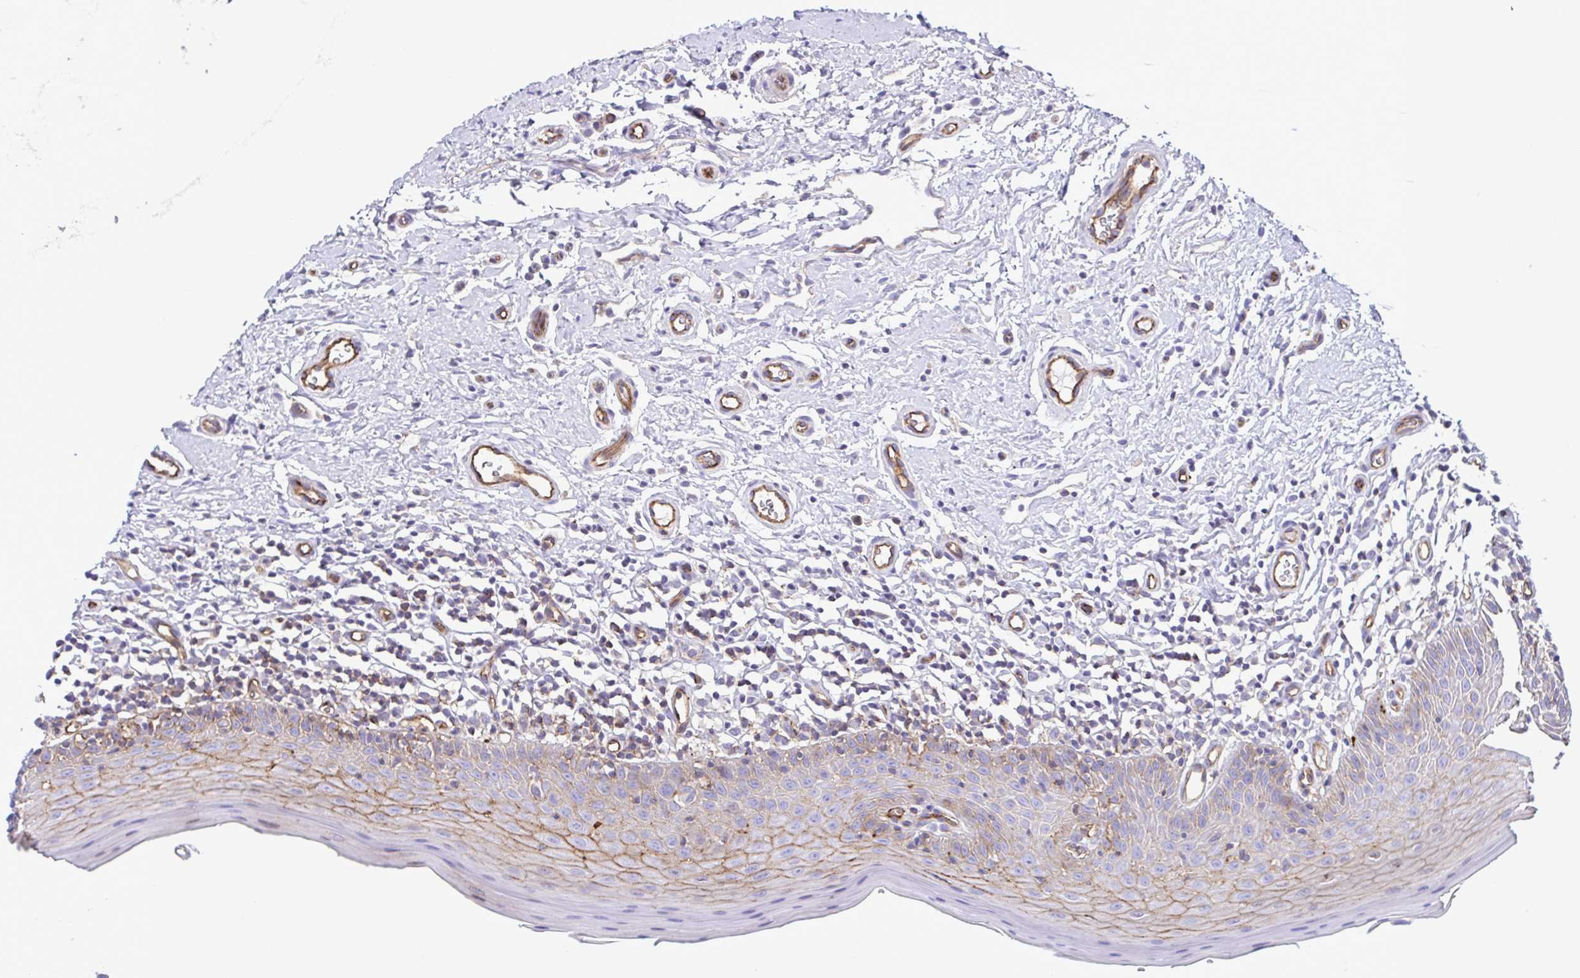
{"staining": {"intensity": "moderate", "quantity": "<25%", "location": "cytoplasmic/membranous"}, "tissue": "oral mucosa", "cell_type": "Squamous epithelial cells", "image_type": "normal", "snomed": [{"axis": "morphology", "description": "Normal tissue, NOS"}, {"axis": "topography", "description": "Oral tissue"}, {"axis": "topography", "description": "Tounge, NOS"}], "caption": "This image displays normal oral mucosa stained with immunohistochemistry (IHC) to label a protein in brown. The cytoplasmic/membranous of squamous epithelial cells show moderate positivity for the protein. Nuclei are counter-stained blue.", "gene": "FLT1", "patient": {"sex": "female", "age": 58}}